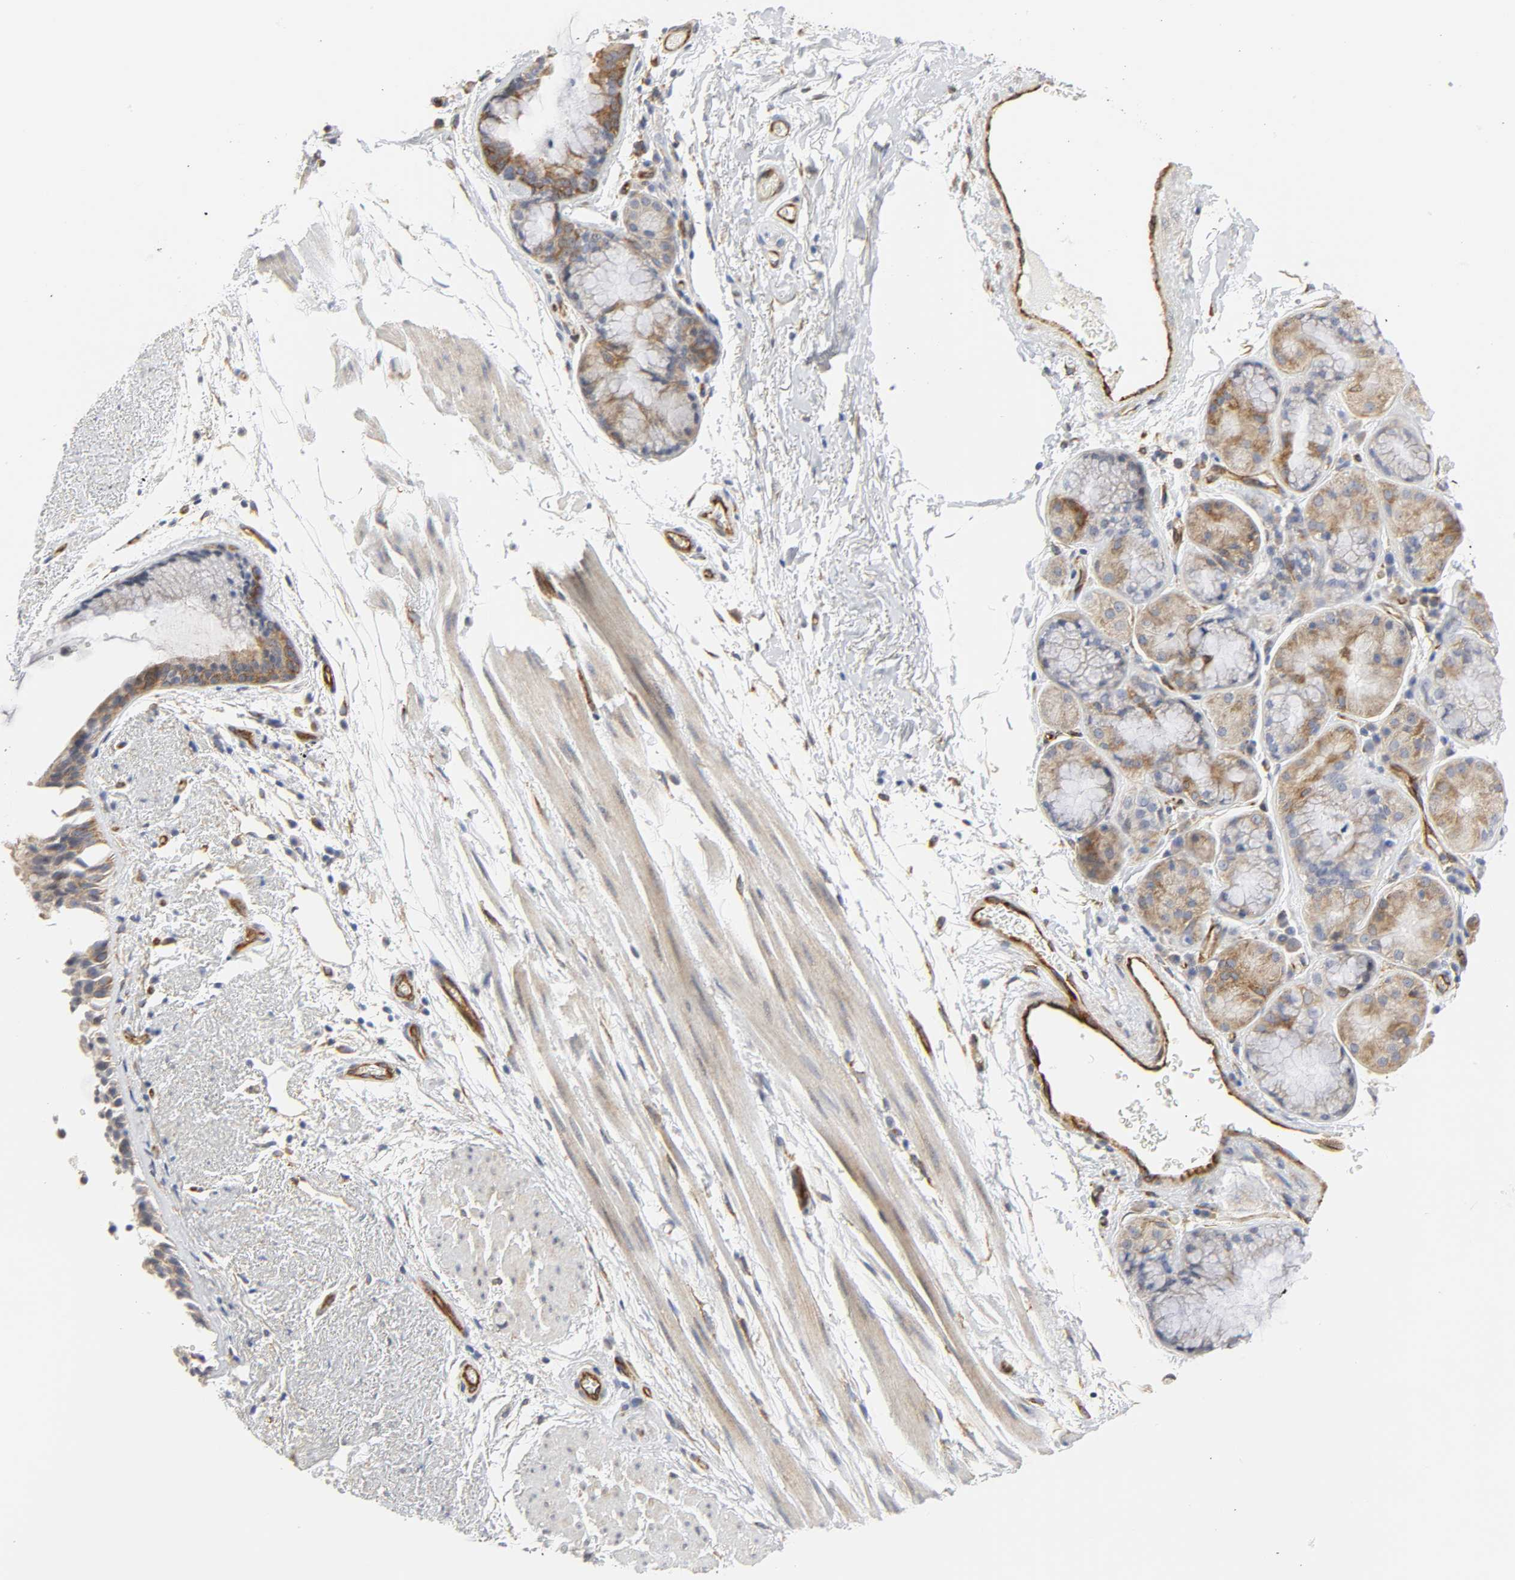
{"staining": {"intensity": "moderate", "quantity": ">75%", "location": "cytoplasmic/membranous"}, "tissue": "bronchus", "cell_type": "Respiratory epithelial cells", "image_type": "normal", "snomed": [{"axis": "morphology", "description": "Normal tissue, NOS"}, {"axis": "topography", "description": "Bronchus"}], "caption": "Moderate cytoplasmic/membranous positivity for a protein is present in about >75% of respiratory epithelial cells of unremarkable bronchus using IHC.", "gene": "DOCK1", "patient": {"sex": "female", "age": 54}}